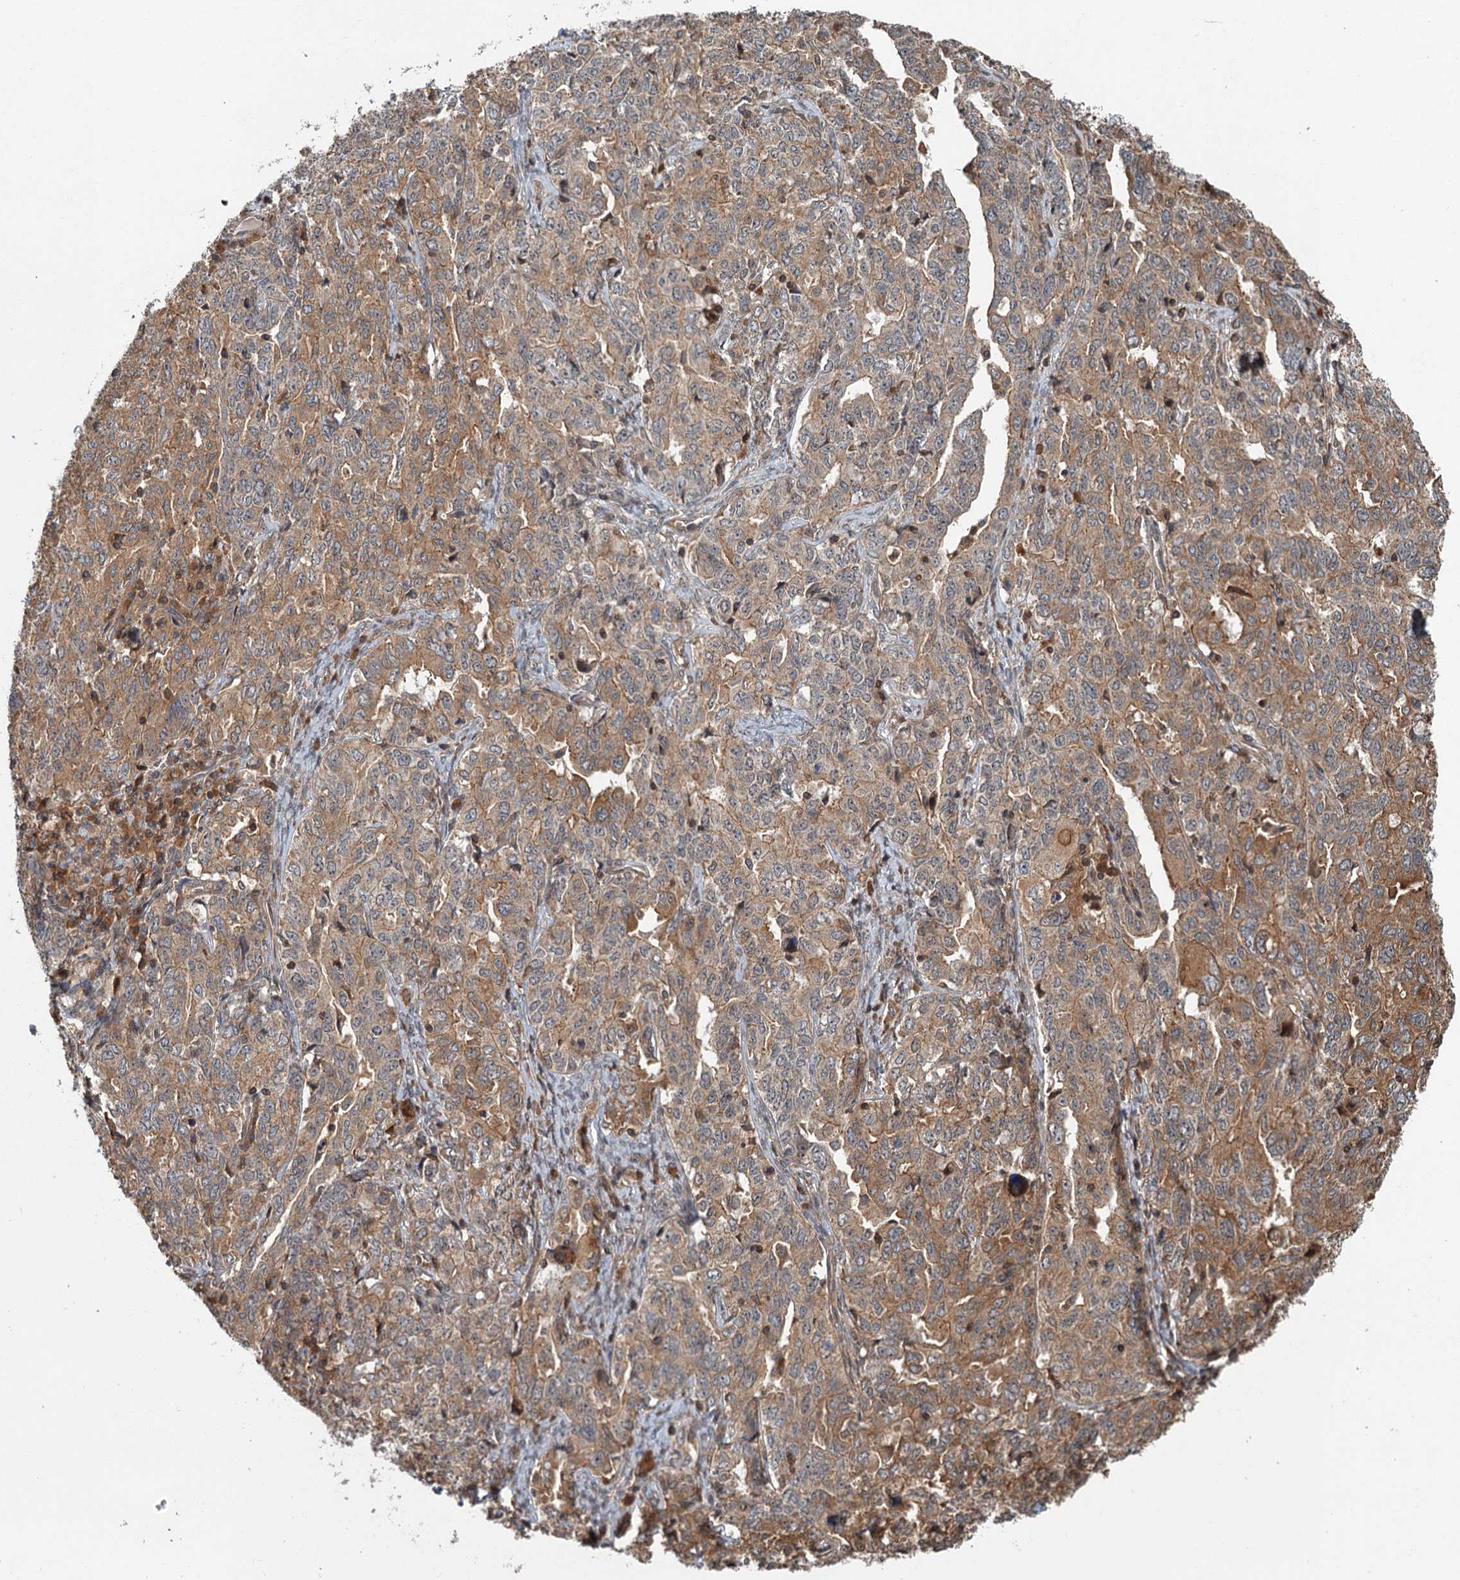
{"staining": {"intensity": "moderate", "quantity": ">75%", "location": "cytoplasmic/membranous"}, "tissue": "ovarian cancer", "cell_type": "Tumor cells", "image_type": "cancer", "snomed": [{"axis": "morphology", "description": "Carcinoma, endometroid"}, {"axis": "topography", "description": "Ovary"}], "caption": "Endometroid carcinoma (ovarian) tissue exhibits moderate cytoplasmic/membranous staining in about >75% of tumor cells, visualized by immunohistochemistry.", "gene": "ZNF527", "patient": {"sex": "female", "age": 62}}